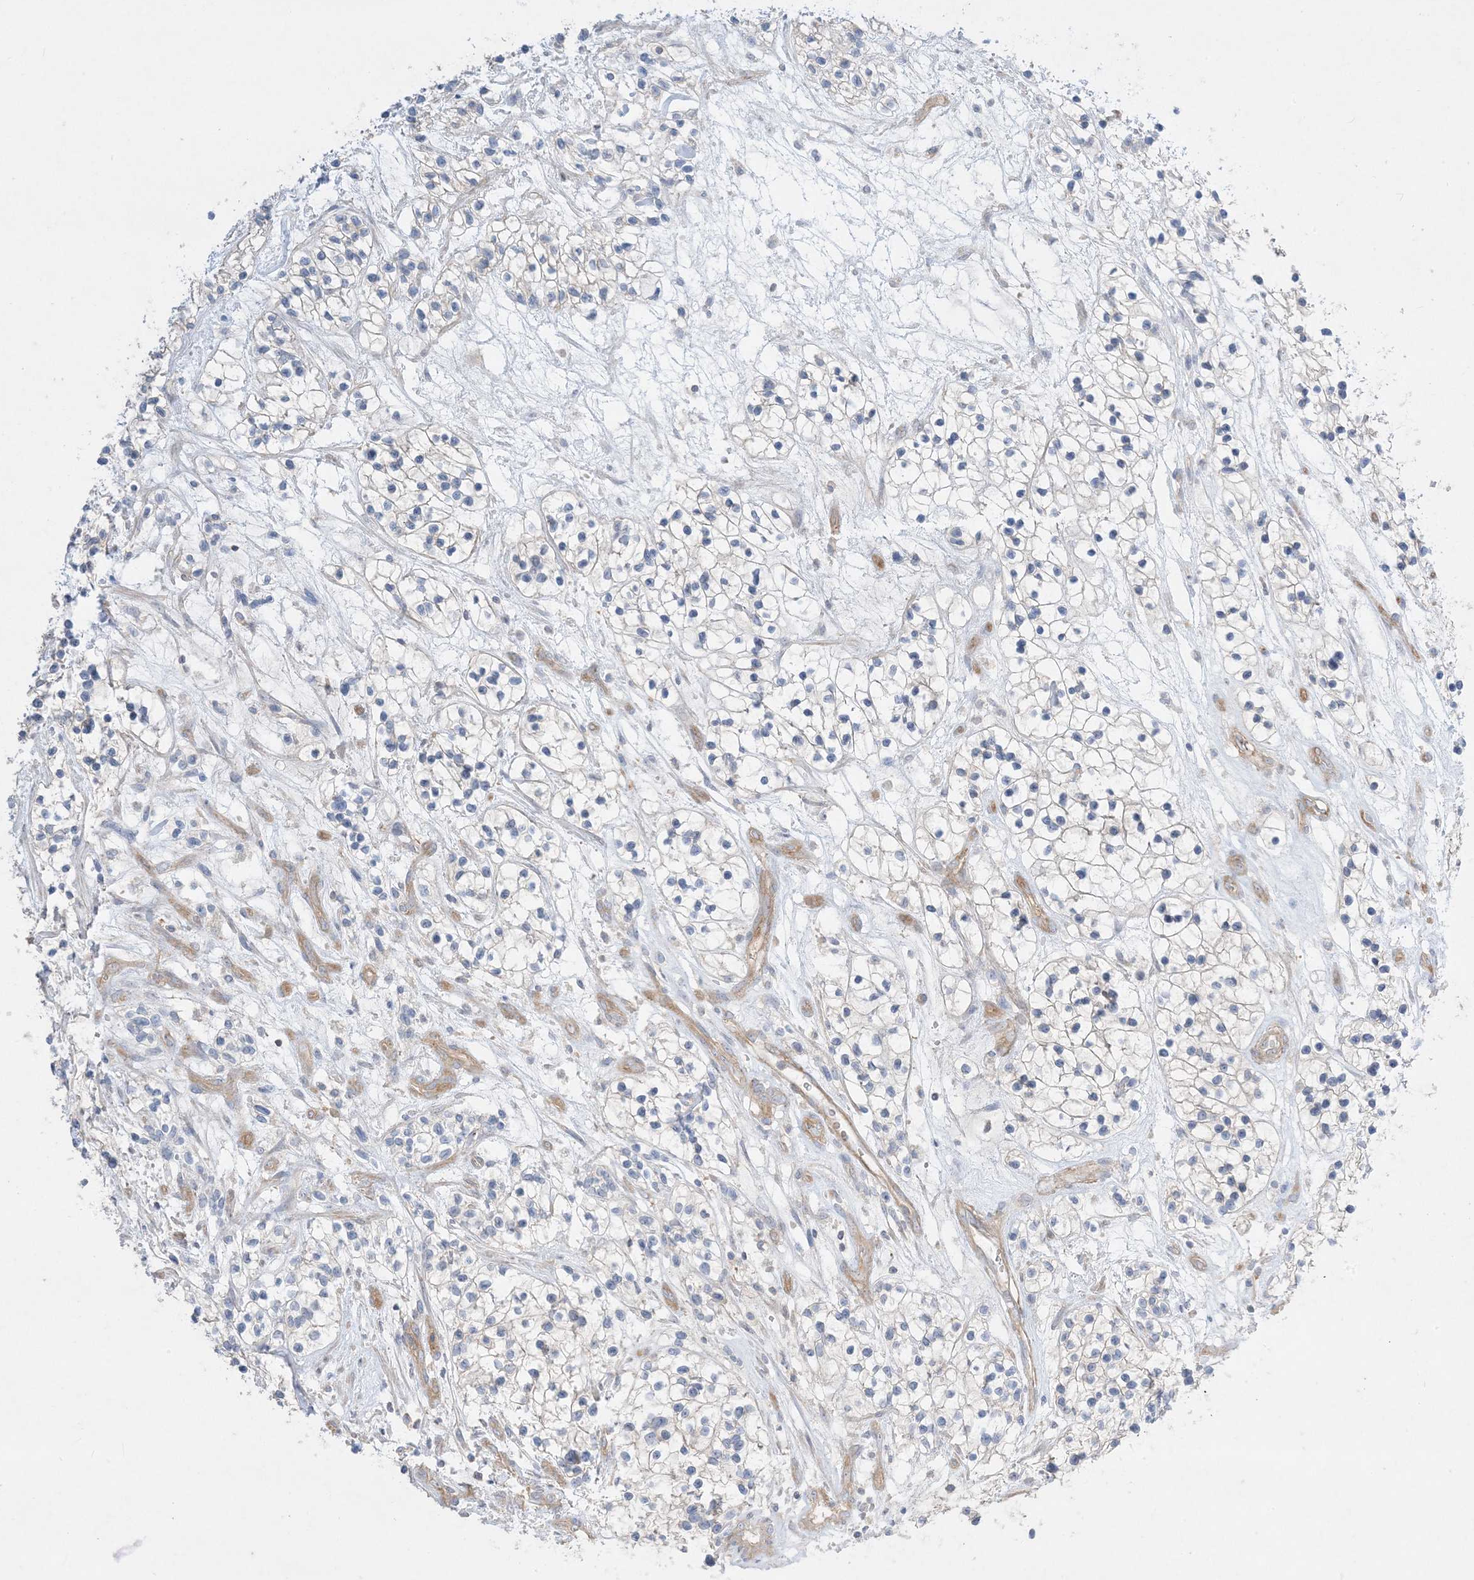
{"staining": {"intensity": "negative", "quantity": "none", "location": "none"}, "tissue": "renal cancer", "cell_type": "Tumor cells", "image_type": "cancer", "snomed": [{"axis": "morphology", "description": "Adenocarcinoma, NOS"}, {"axis": "topography", "description": "Kidney"}], "caption": "Adenocarcinoma (renal) was stained to show a protein in brown. There is no significant staining in tumor cells.", "gene": "ARHGEF9", "patient": {"sex": "female", "age": 57}}